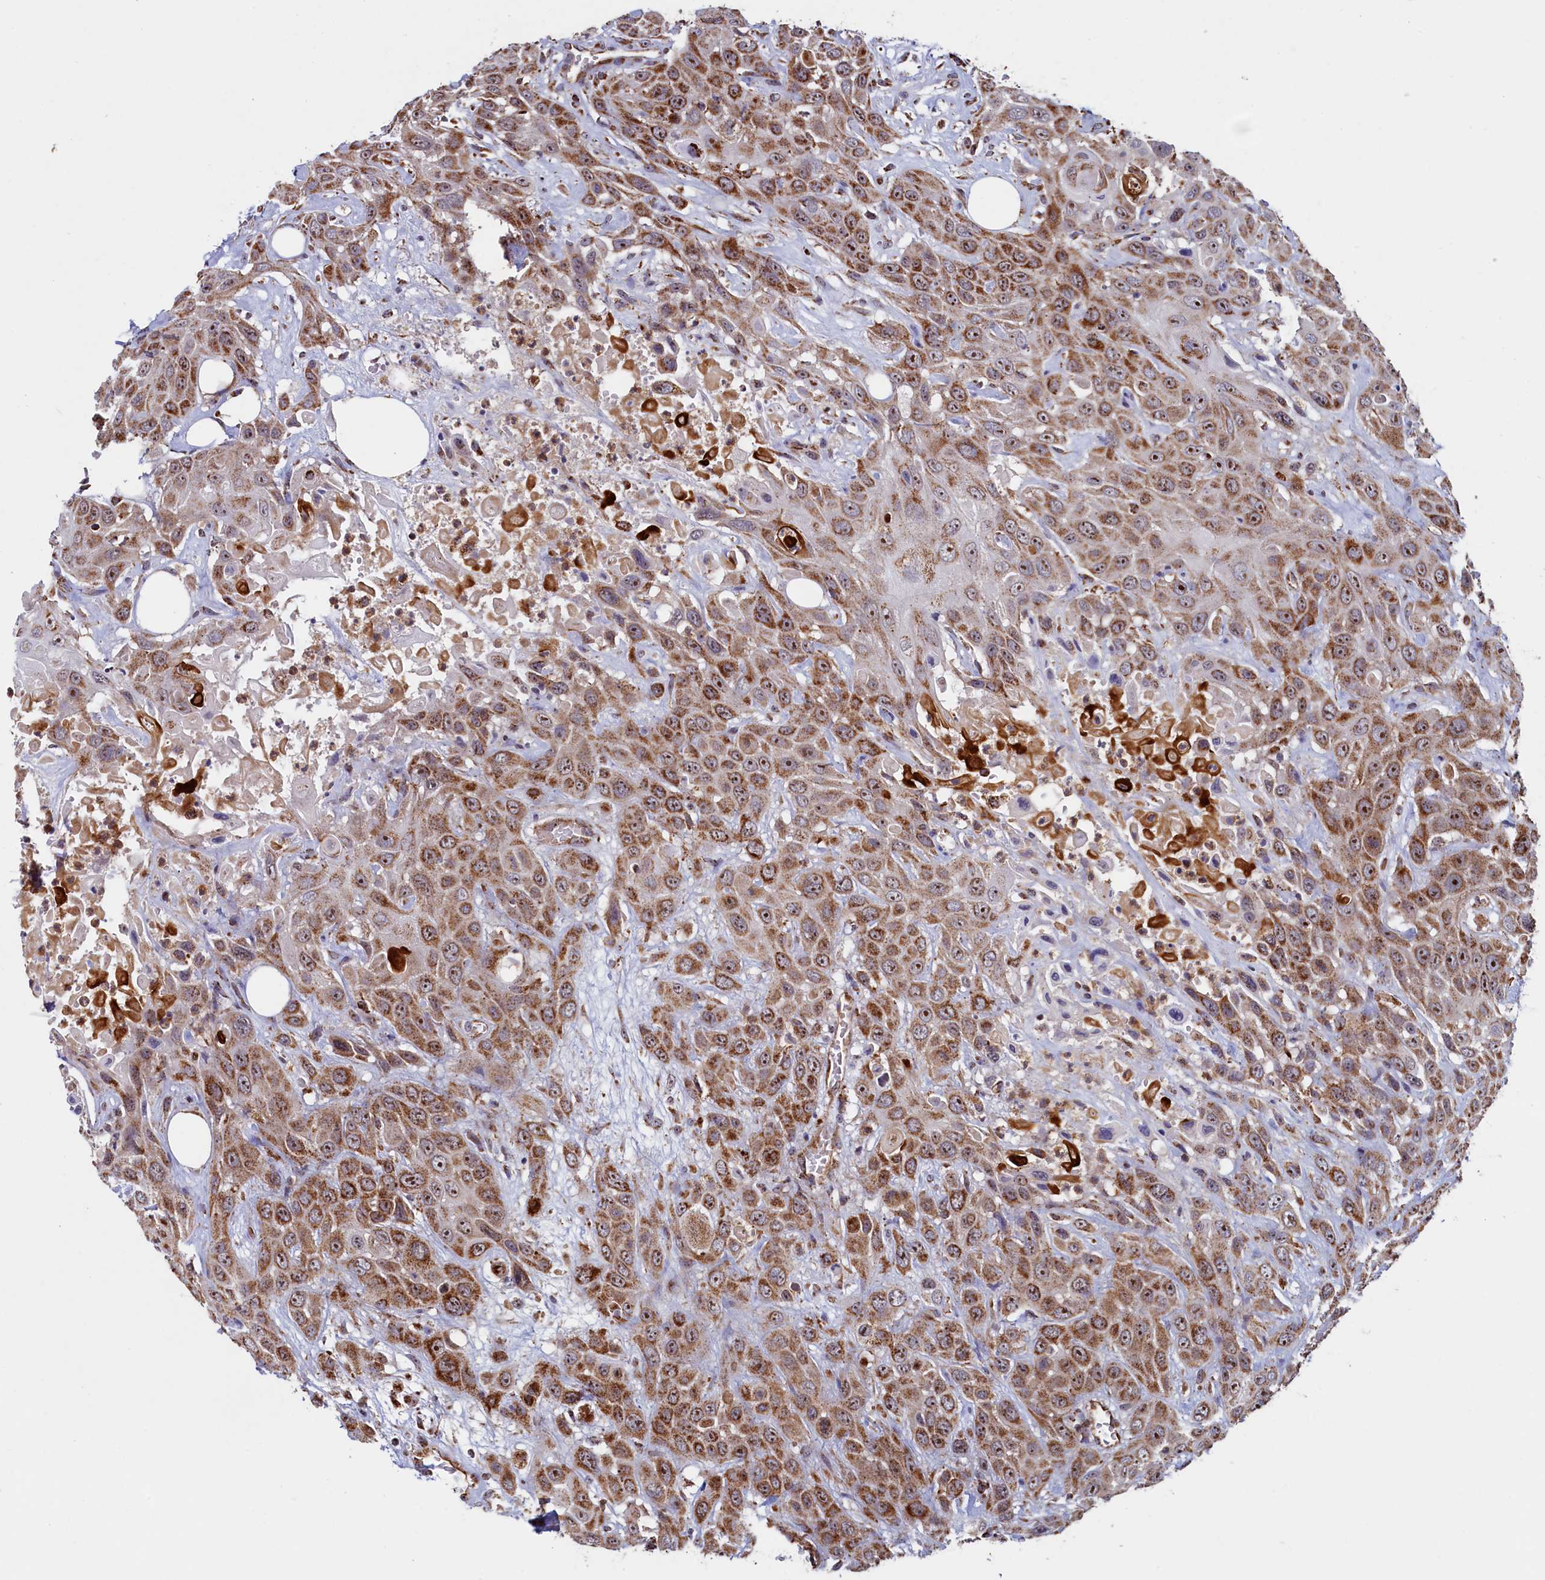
{"staining": {"intensity": "moderate", "quantity": ">75%", "location": "cytoplasmic/membranous,nuclear"}, "tissue": "head and neck cancer", "cell_type": "Tumor cells", "image_type": "cancer", "snomed": [{"axis": "morphology", "description": "Squamous cell carcinoma, NOS"}, {"axis": "topography", "description": "Head-Neck"}], "caption": "Protein staining reveals moderate cytoplasmic/membranous and nuclear positivity in approximately >75% of tumor cells in squamous cell carcinoma (head and neck). (brown staining indicates protein expression, while blue staining denotes nuclei).", "gene": "UBE3B", "patient": {"sex": "male", "age": 81}}